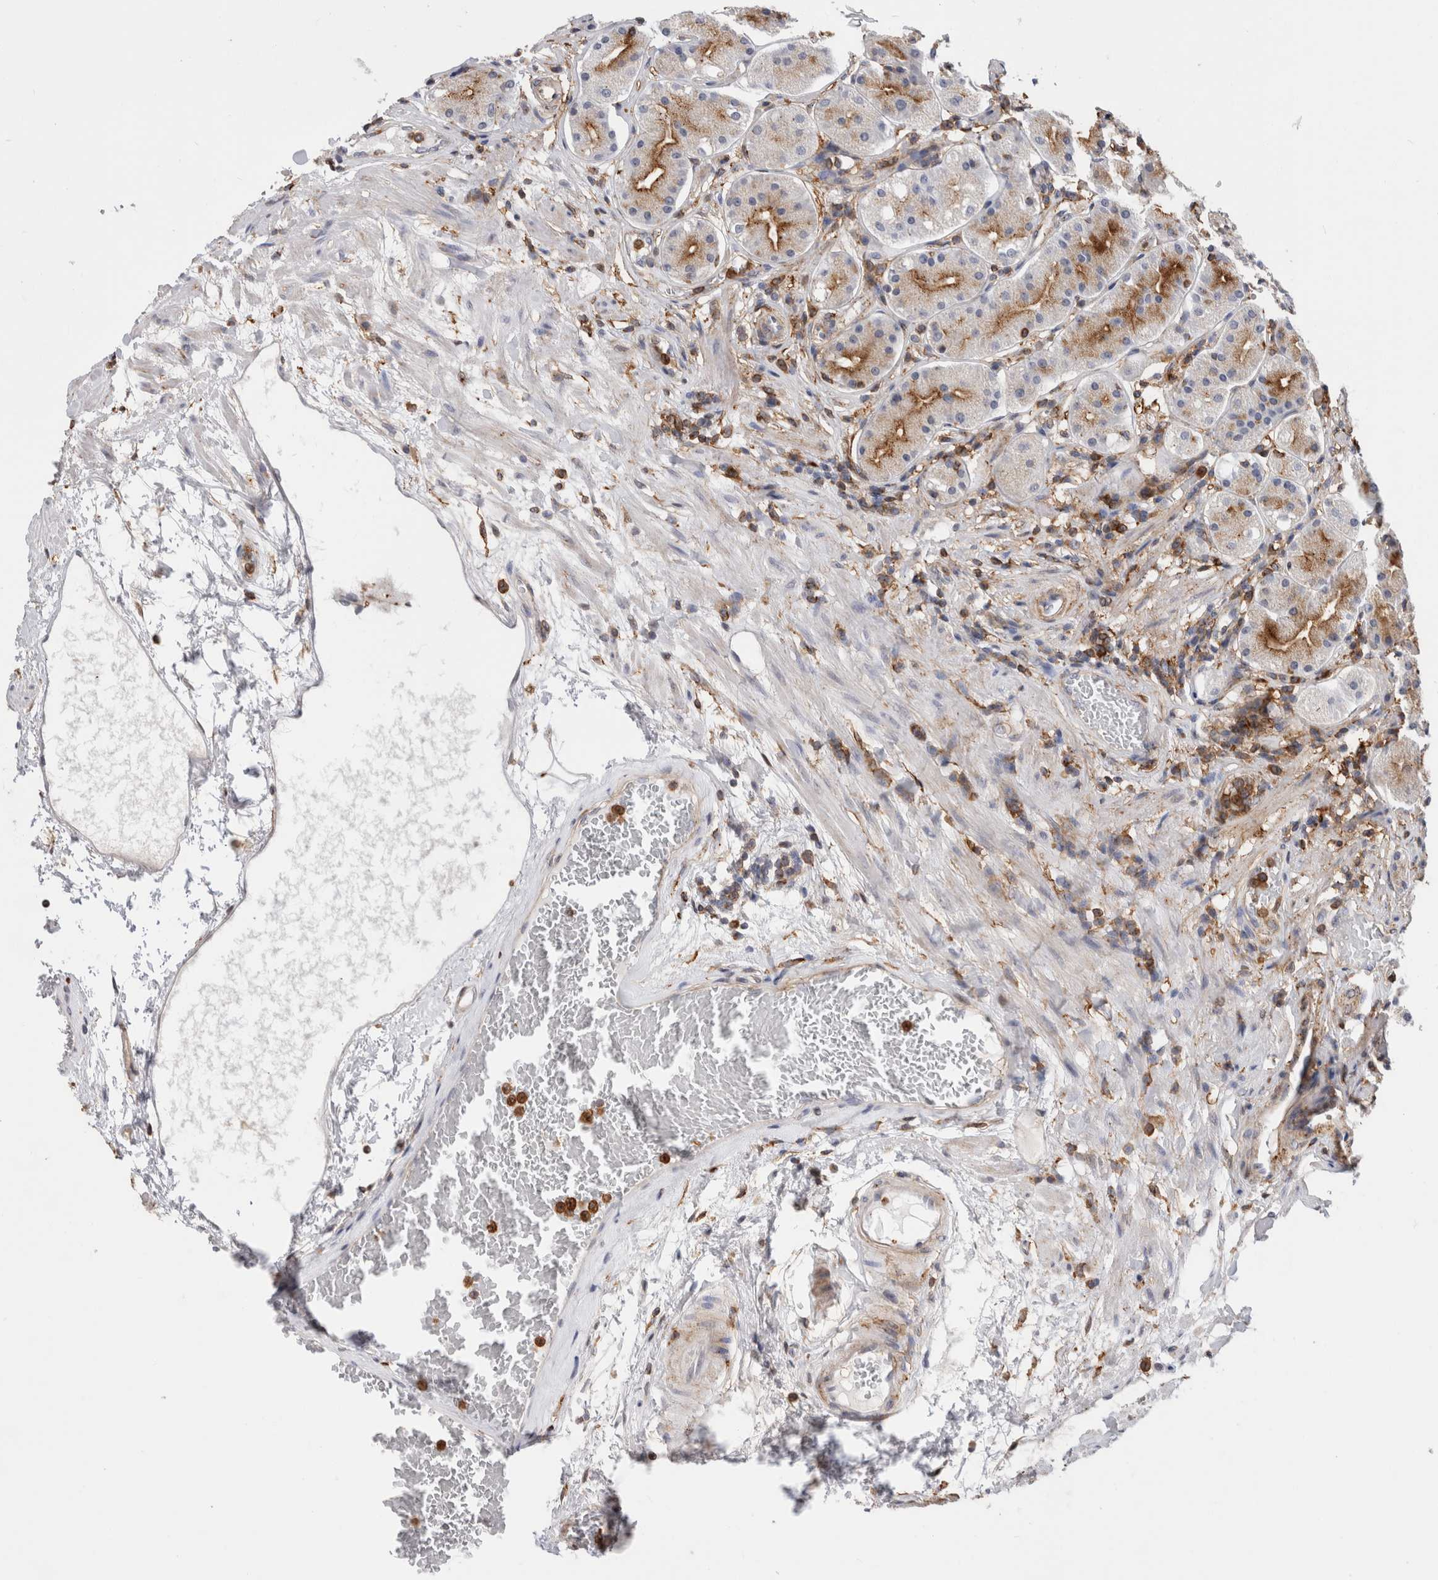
{"staining": {"intensity": "moderate", "quantity": "<25%", "location": "cytoplasmic/membranous"}, "tissue": "stomach", "cell_type": "Glandular cells", "image_type": "normal", "snomed": [{"axis": "morphology", "description": "Normal tissue, NOS"}, {"axis": "topography", "description": "Stomach"}, {"axis": "topography", "description": "Stomach, lower"}], "caption": "IHC of normal stomach demonstrates low levels of moderate cytoplasmic/membranous expression in about <25% of glandular cells.", "gene": "CCDC88B", "patient": {"sex": "female", "age": 56}}